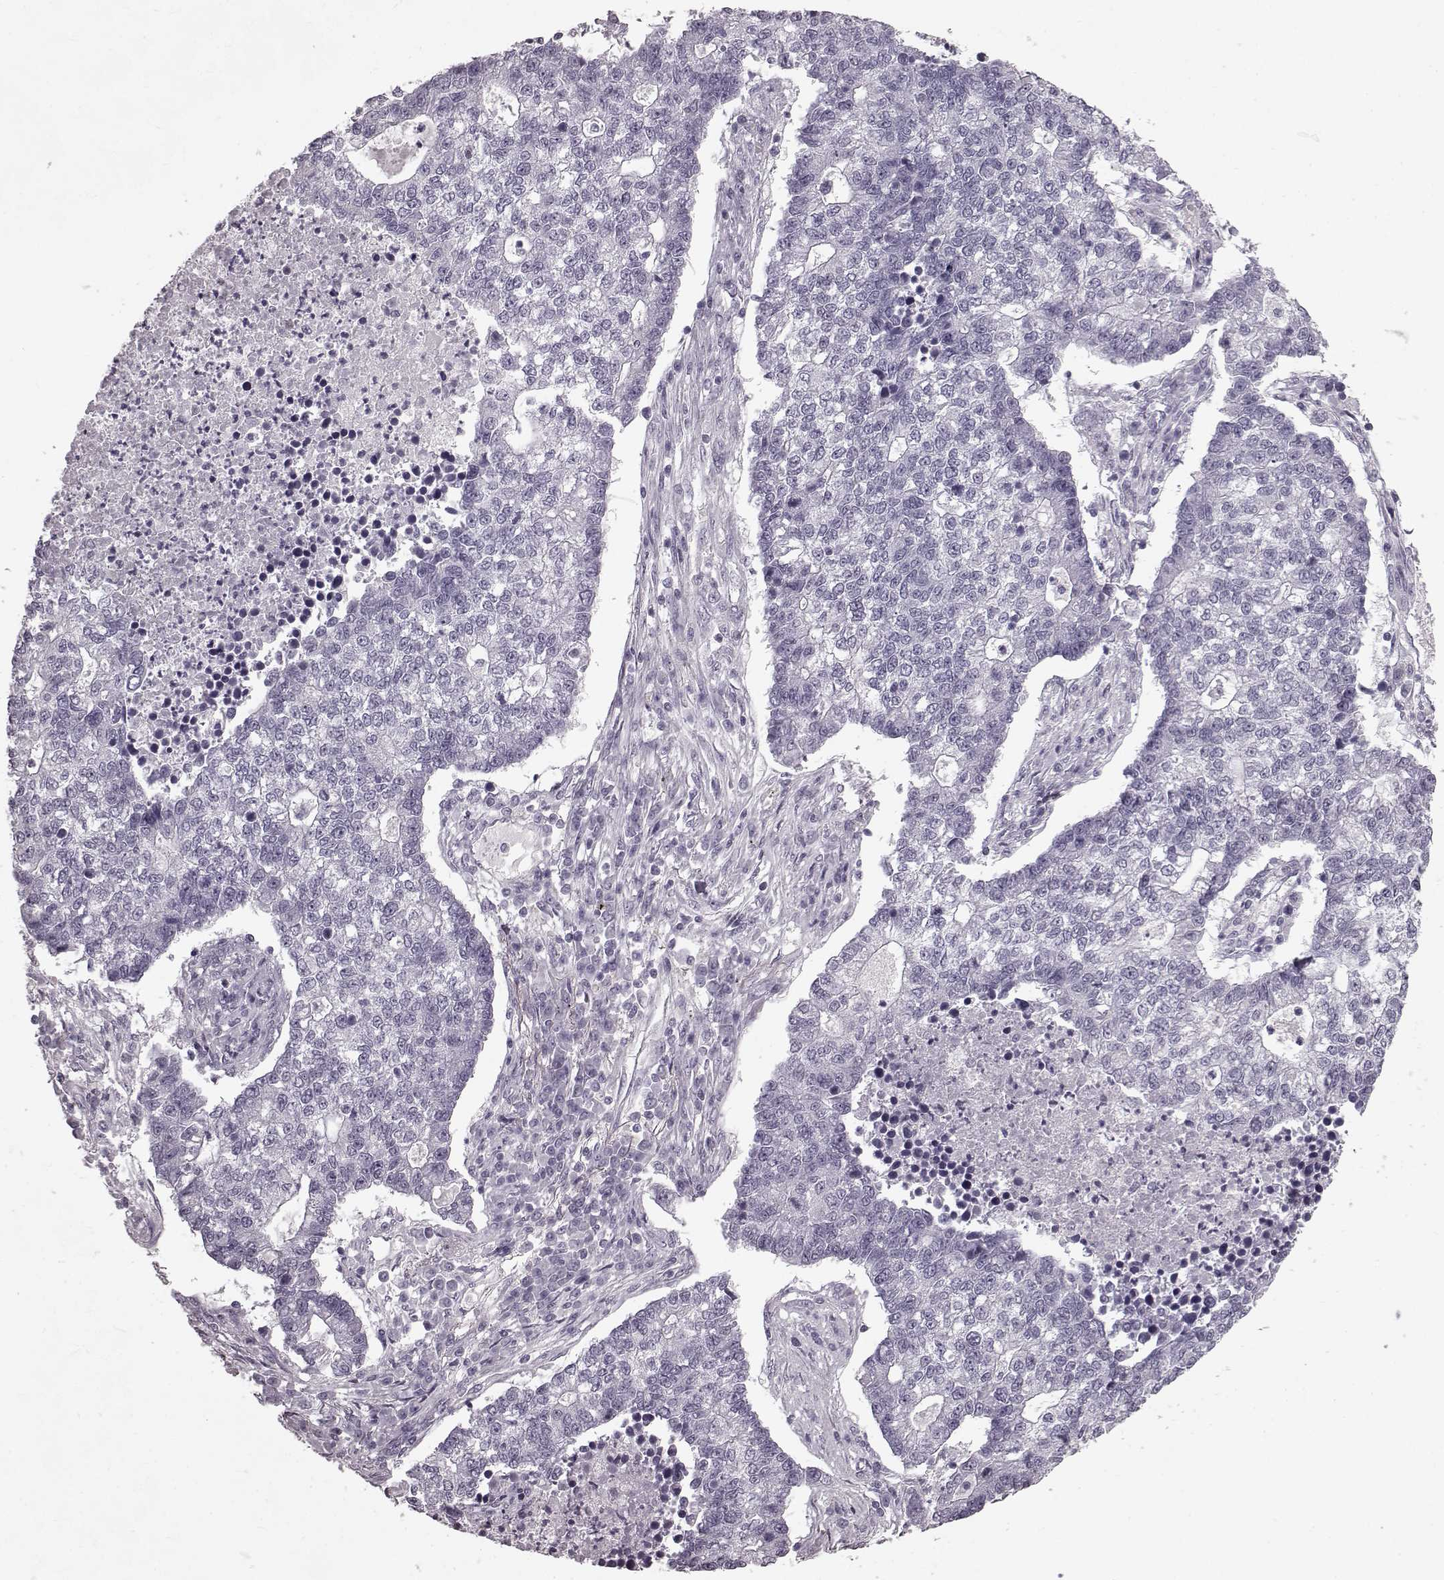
{"staining": {"intensity": "negative", "quantity": "none", "location": "none"}, "tissue": "lung cancer", "cell_type": "Tumor cells", "image_type": "cancer", "snomed": [{"axis": "morphology", "description": "Adenocarcinoma, NOS"}, {"axis": "topography", "description": "Lung"}], "caption": "Image shows no significant protein expression in tumor cells of lung cancer.", "gene": "CST7", "patient": {"sex": "male", "age": 57}}